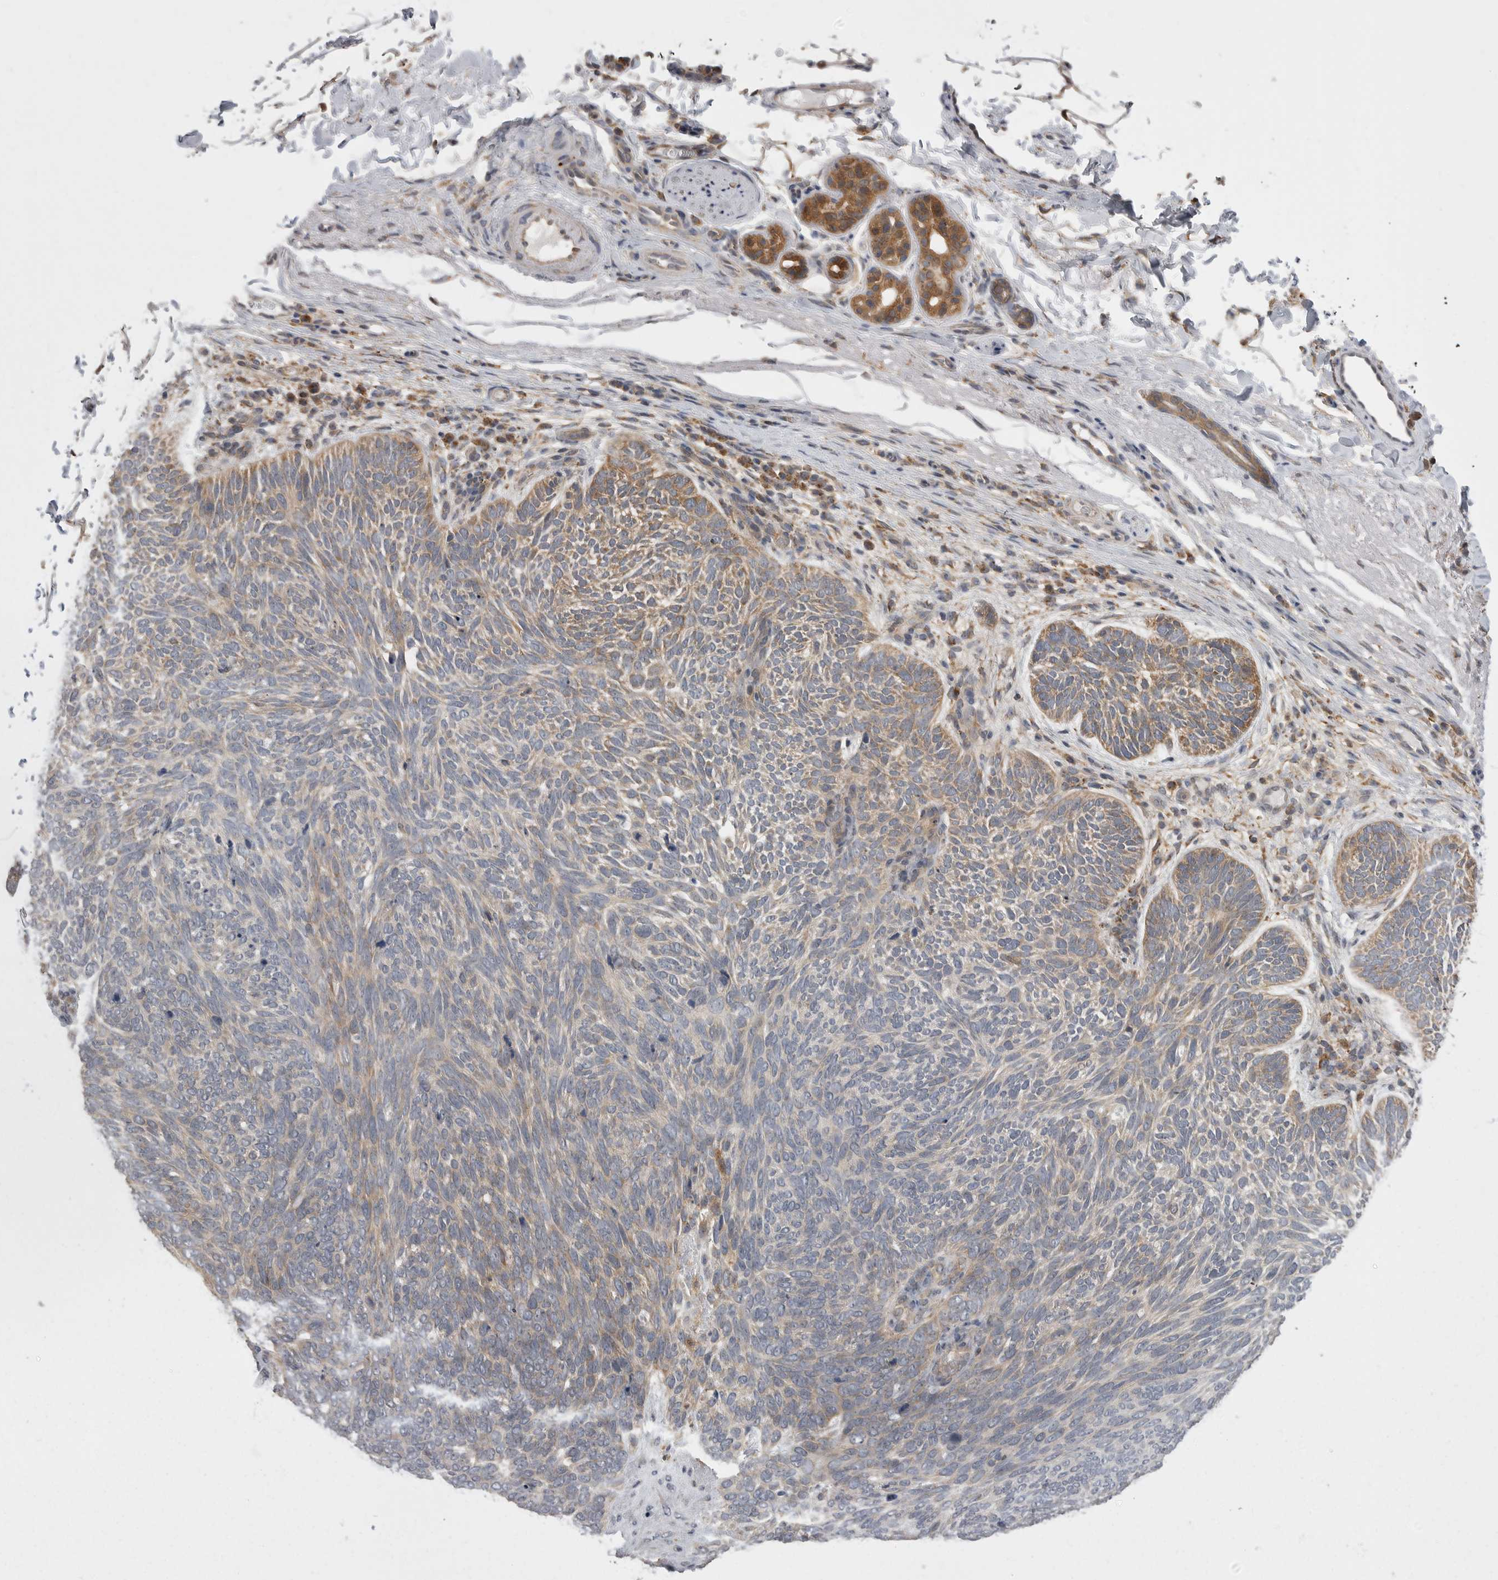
{"staining": {"intensity": "moderate", "quantity": "<25%", "location": "cytoplasmic/membranous"}, "tissue": "skin cancer", "cell_type": "Tumor cells", "image_type": "cancer", "snomed": [{"axis": "morphology", "description": "Basal cell carcinoma"}, {"axis": "topography", "description": "Skin"}], "caption": "Protein staining of skin cancer (basal cell carcinoma) tissue exhibits moderate cytoplasmic/membranous staining in approximately <25% of tumor cells. The staining was performed using DAB (3,3'-diaminobenzidine), with brown indicating positive protein expression. Nuclei are stained blue with hematoxylin.", "gene": "KYAT3", "patient": {"sex": "female", "age": 85}}